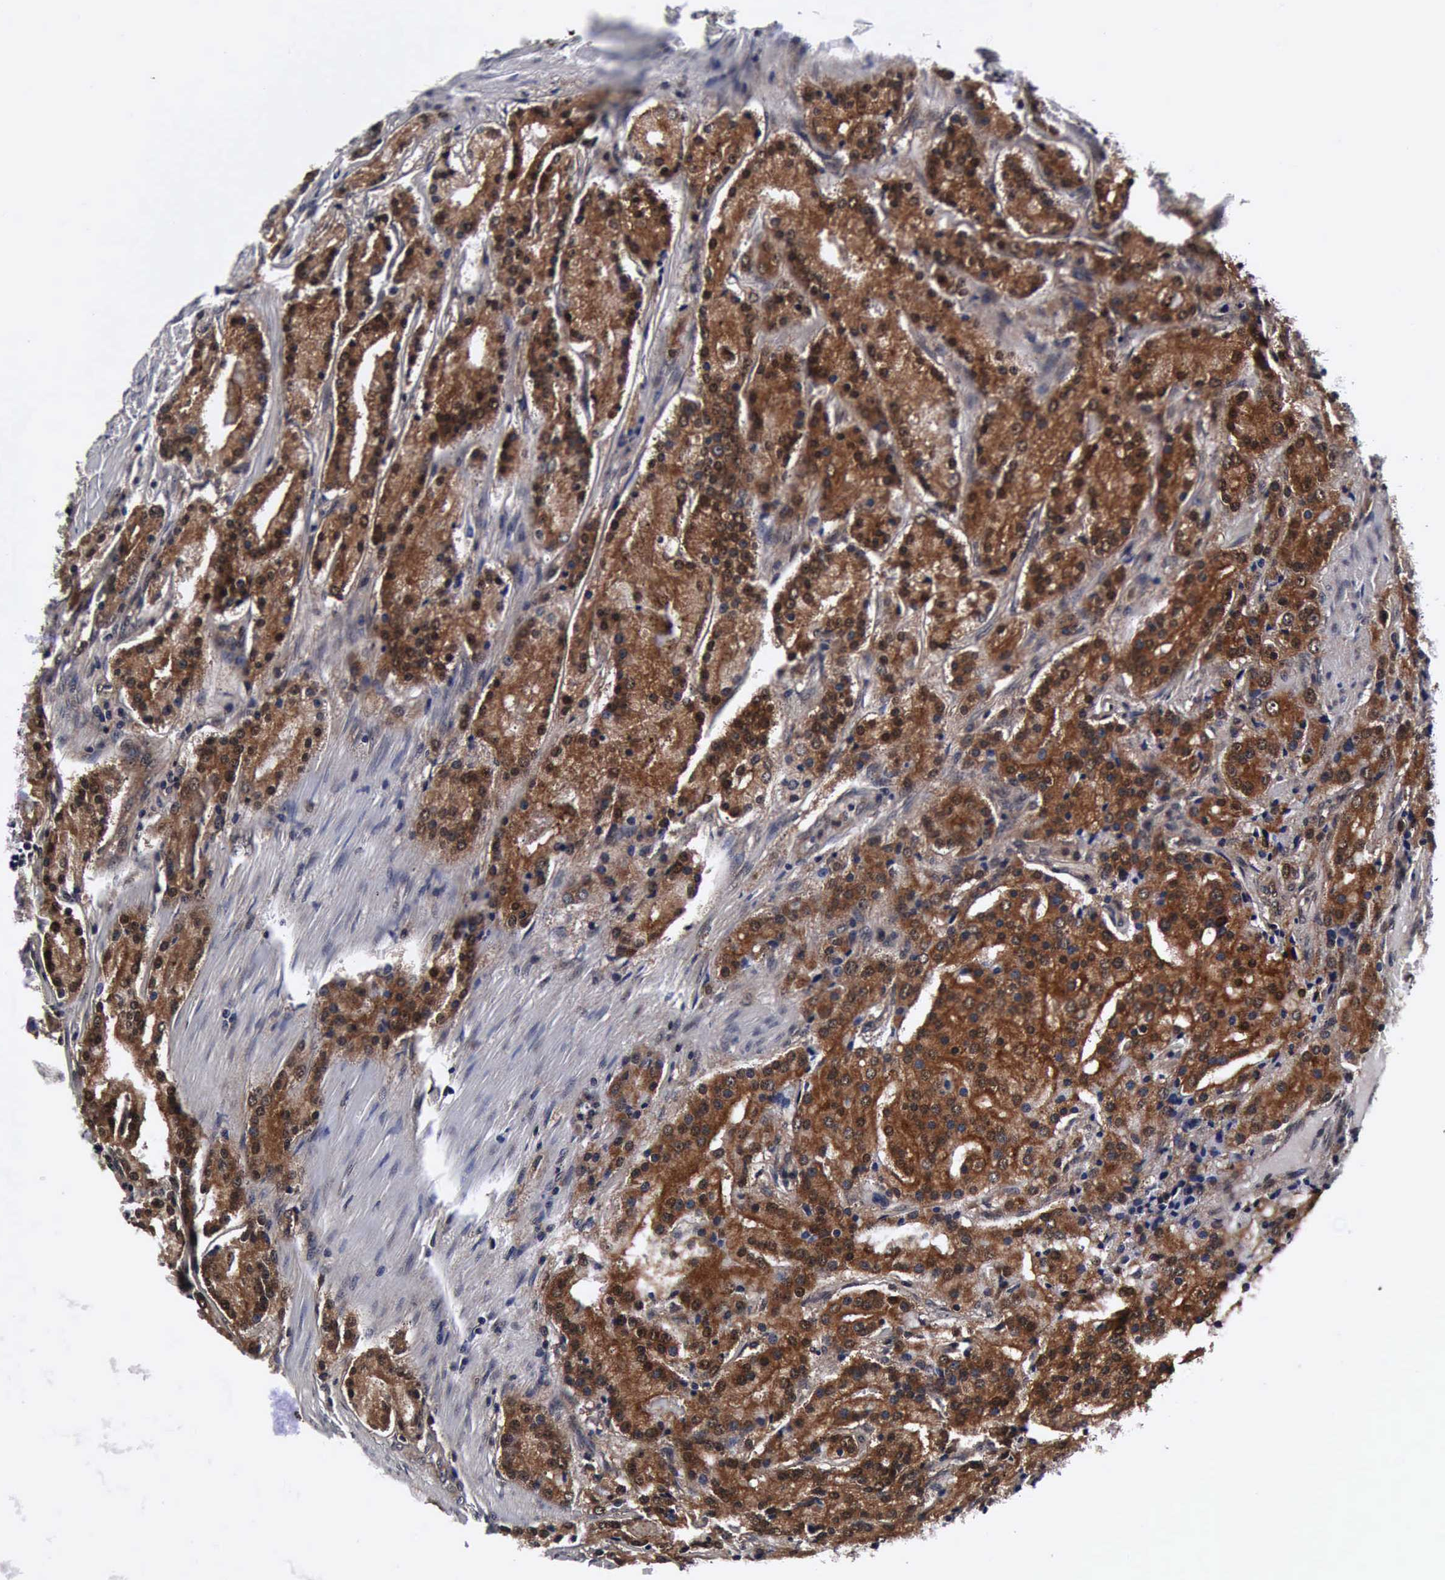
{"staining": {"intensity": "strong", "quantity": ">75%", "location": "cytoplasmic/membranous,nuclear"}, "tissue": "prostate cancer", "cell_type": "Tumor cells", "image_type": "cancer", "snomed": [{"axis": "morphology", "description": "Adenocarcinoma, Medium grade"}, {"axis": "topography", "description": "Prostate"}], "caption": "Medium-grade adenocarcinoma (prostate) stained with IHC displays strong cytoplasmic/membranous and nuclear positivity in approximately >75% of tumor cells. The staining was performed using DAB (3,3'-diaminobenzidine), with brown indicating positive protein expression. Nuclei are stained blue with hematoxylin.", "gene": "UBC", "patient": {"sex": "male", "age": 72}}